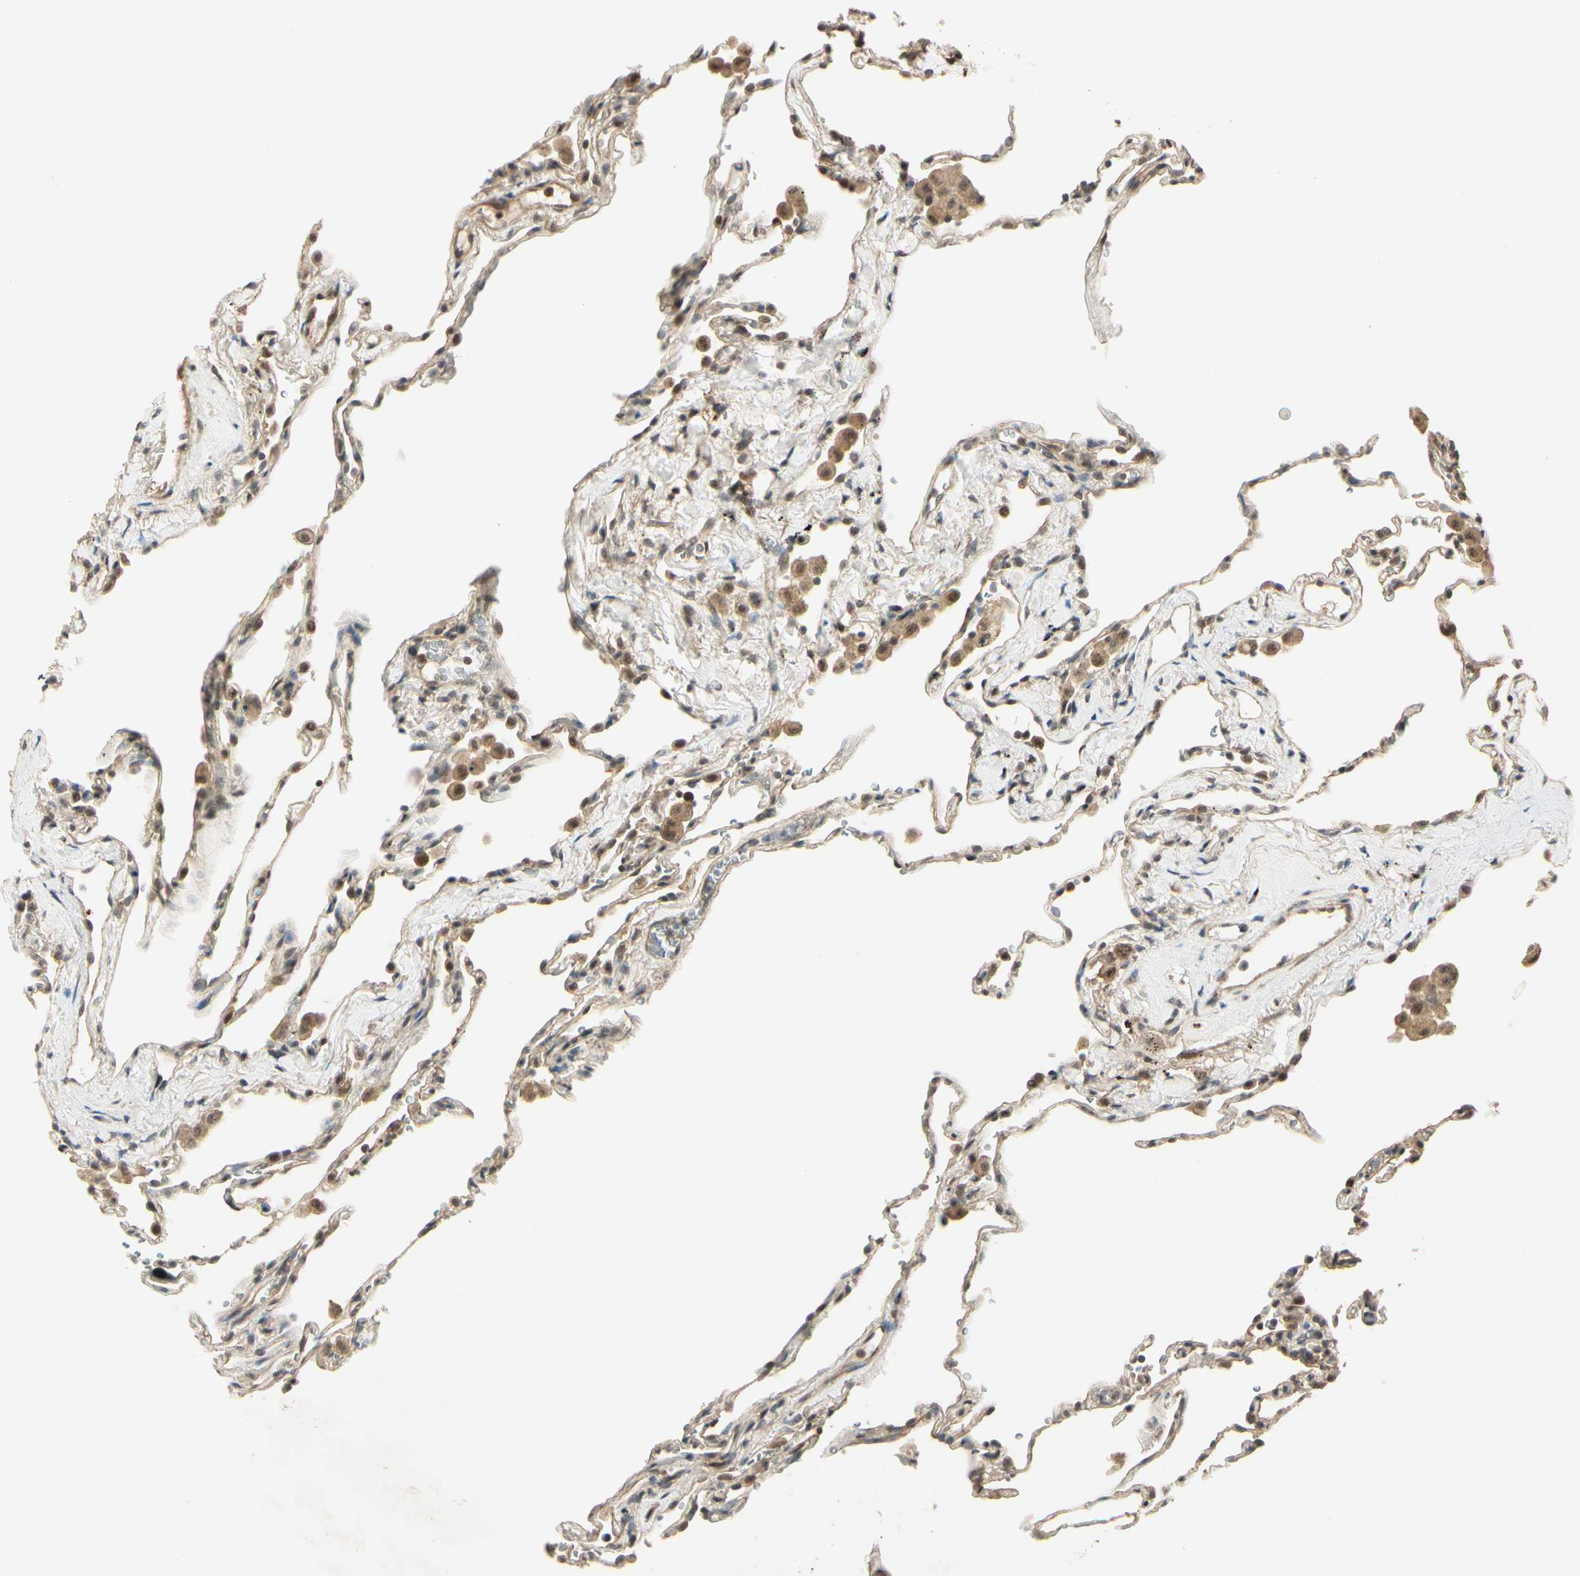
{"staining": {"intensity": "moderate", "quantity": "25%-75%", "location": "cytoplasmic/membranous,nuclear"}, "tissue": "lung", "cell_type": "Alveolar cells", "image_type": "normal", "snomed": [{"axis": "morphology", "description": "Normal tissue, NOS"}, {"axis": "topography", "description": "Lung"}], "caption": "IHC image of benign lung: human lung stained using IHC exhibits medium levels of moderate protein expression localized specifically in the cytoplasmic/membranous,nuclear of alveolar cells, appearing as a cytoplasmic/membranous,nuclear brown color.", "gene": "MCPH1", "patient": {"sex": "male", "age": 59}}